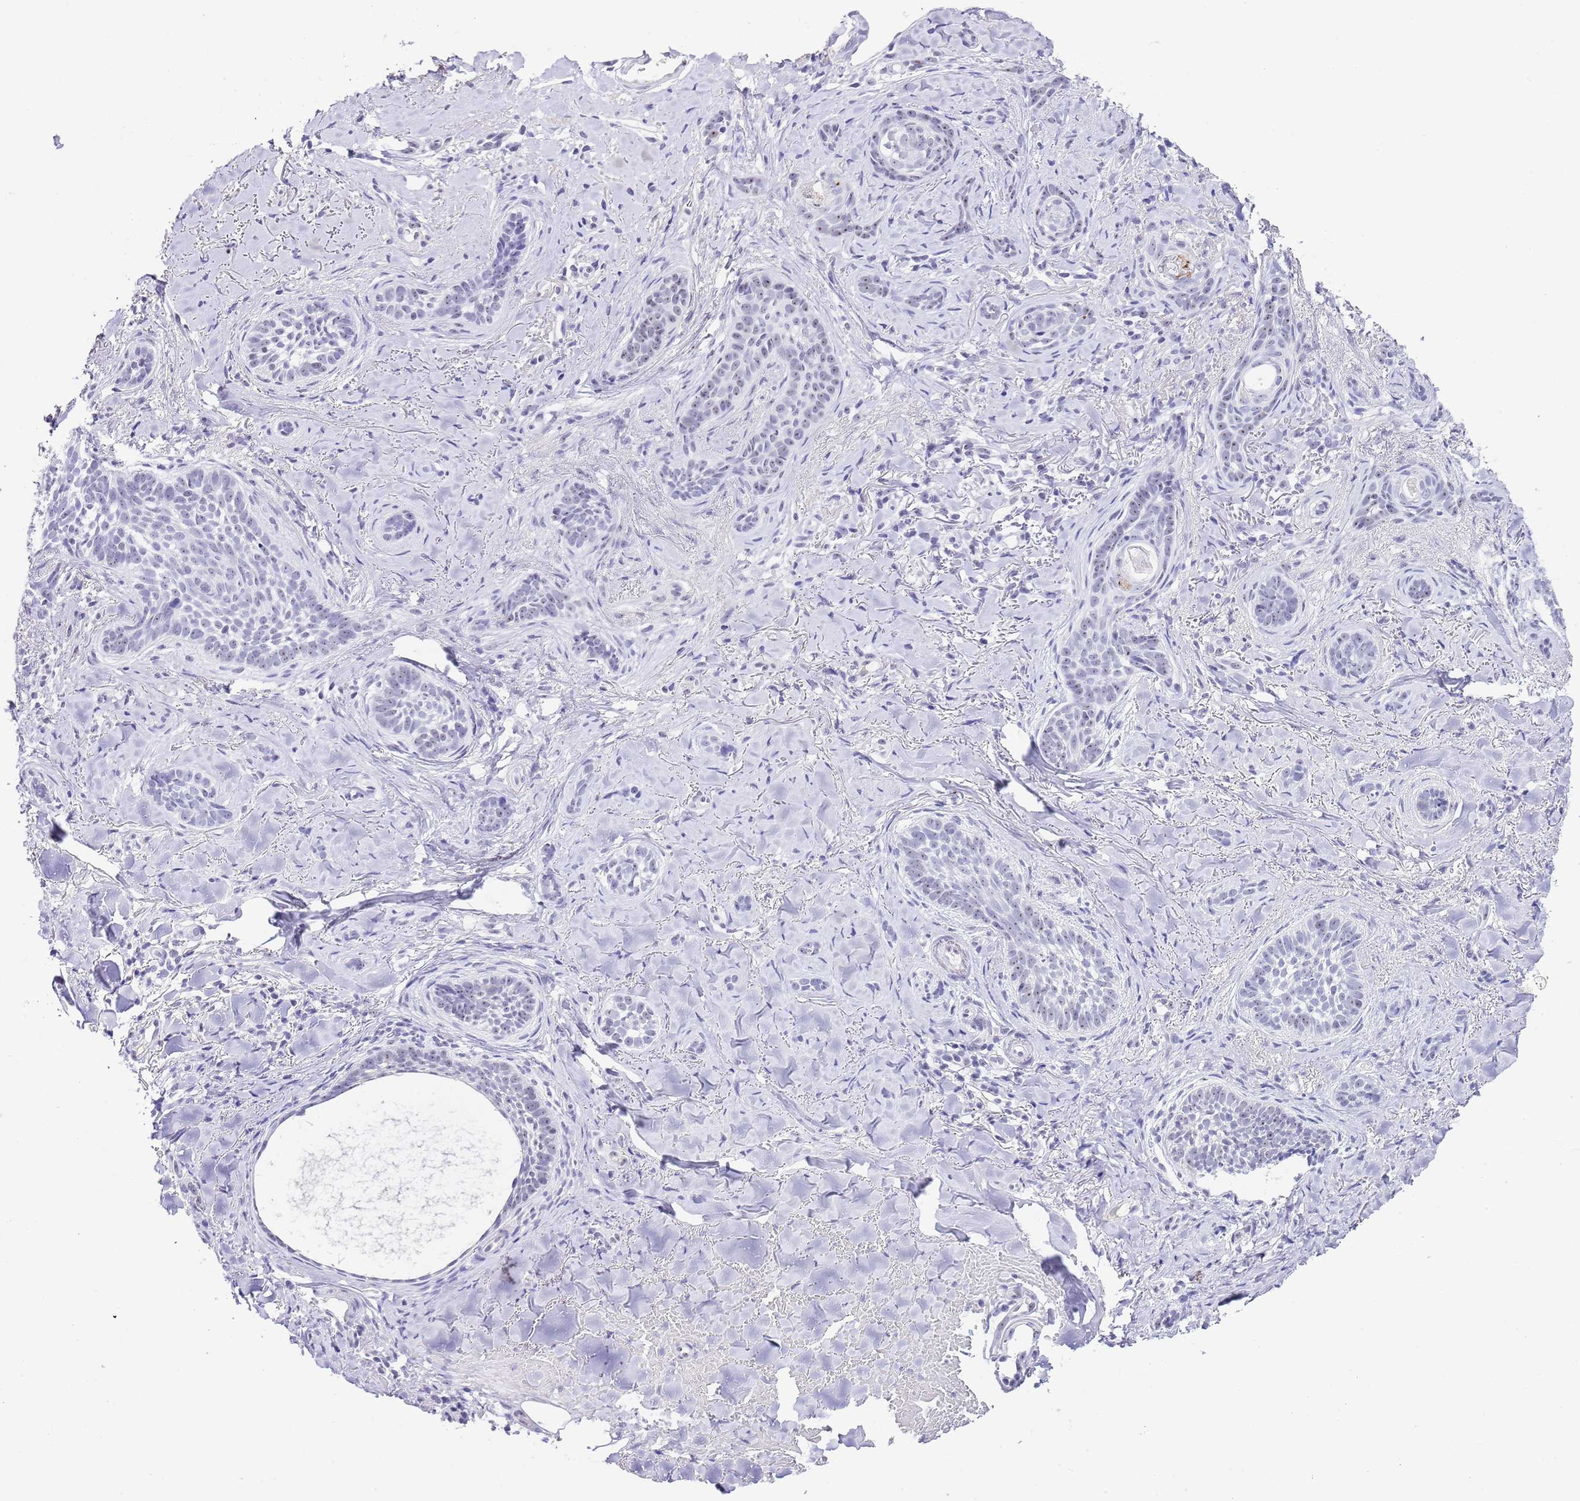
{"staining": {"intensity": "negative", "quantity": "none", "location": "none"}, "tissue": "skin cancer", "cell_type": "Tumor cells", "image_type": "cancer", "snomed": [{"axis": "morphology", "description": "Basal cell carcinoma"}, {"axis": "topography", "description": "Skin"}], "caption": "Skin cancer was stained to show a protein in brown. There is no significant positivity in tumor cells. Brightfield microscopy of IHC stained with DAB (3,3'-diaminobenzidine) (brown) and hematoxylin (blue), captured at high magnification.", "gene": "NOP56", "patient": {"sex": "female", "age": 55}}